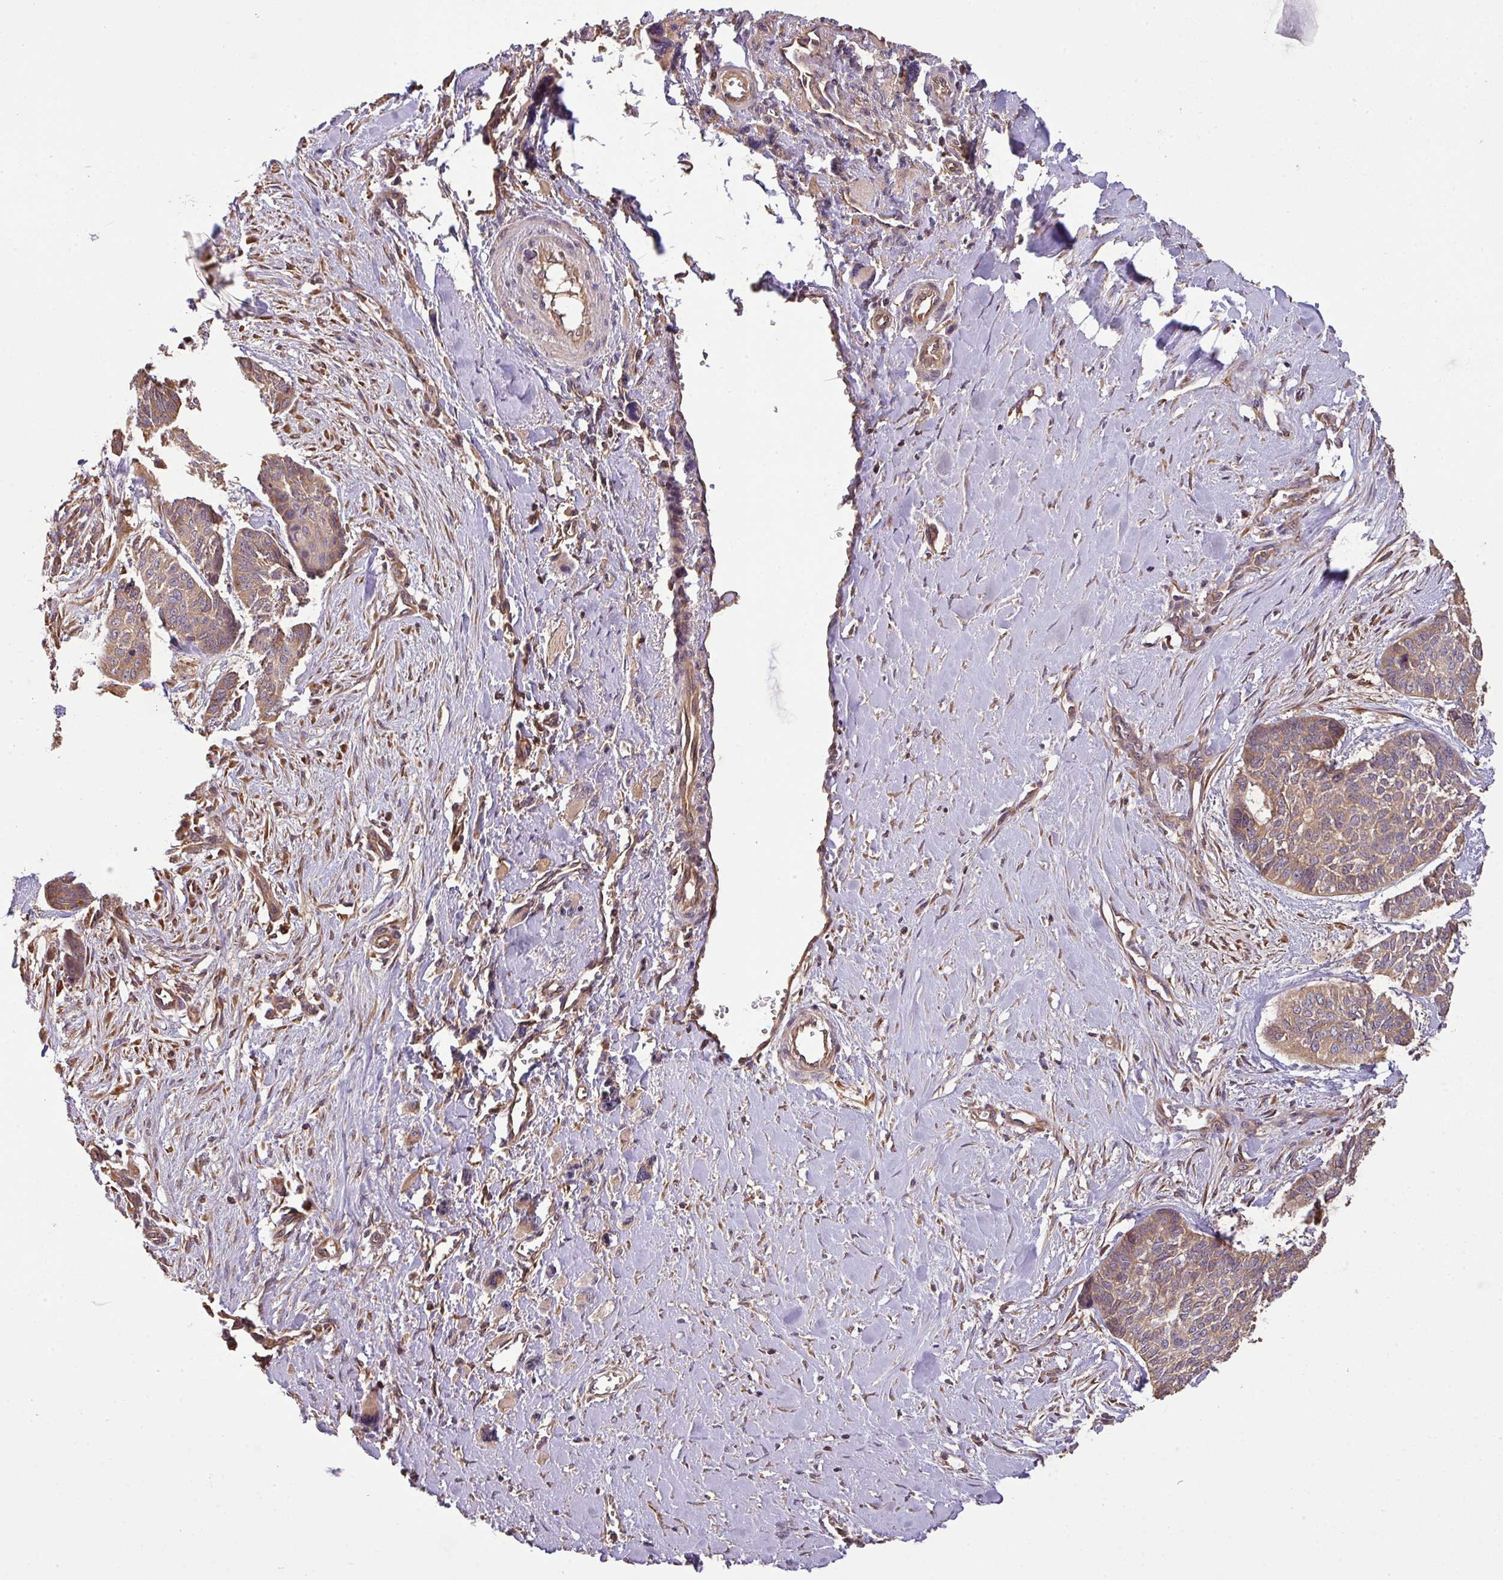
{"staining": {"intensity": "moderate", "quantity": ">75%", "location": "cytoplasmic/membranous"}, "tissue": "skin cancer", "cell_type": "Tumor cells", "image_type": "cancer", "snomed": [{"axis": "morphology", "description": "Basal cell carcinoma"}, {"axis": "topography", "description": "Skin"}], "caption": "A brown stain labels moderate cytoplasmic/membranous positivity of a protein in basal cell carcinoma (skin) tumor cells.", "gene": "VENTX", "patient": {"sex": "female", "age": 64}}